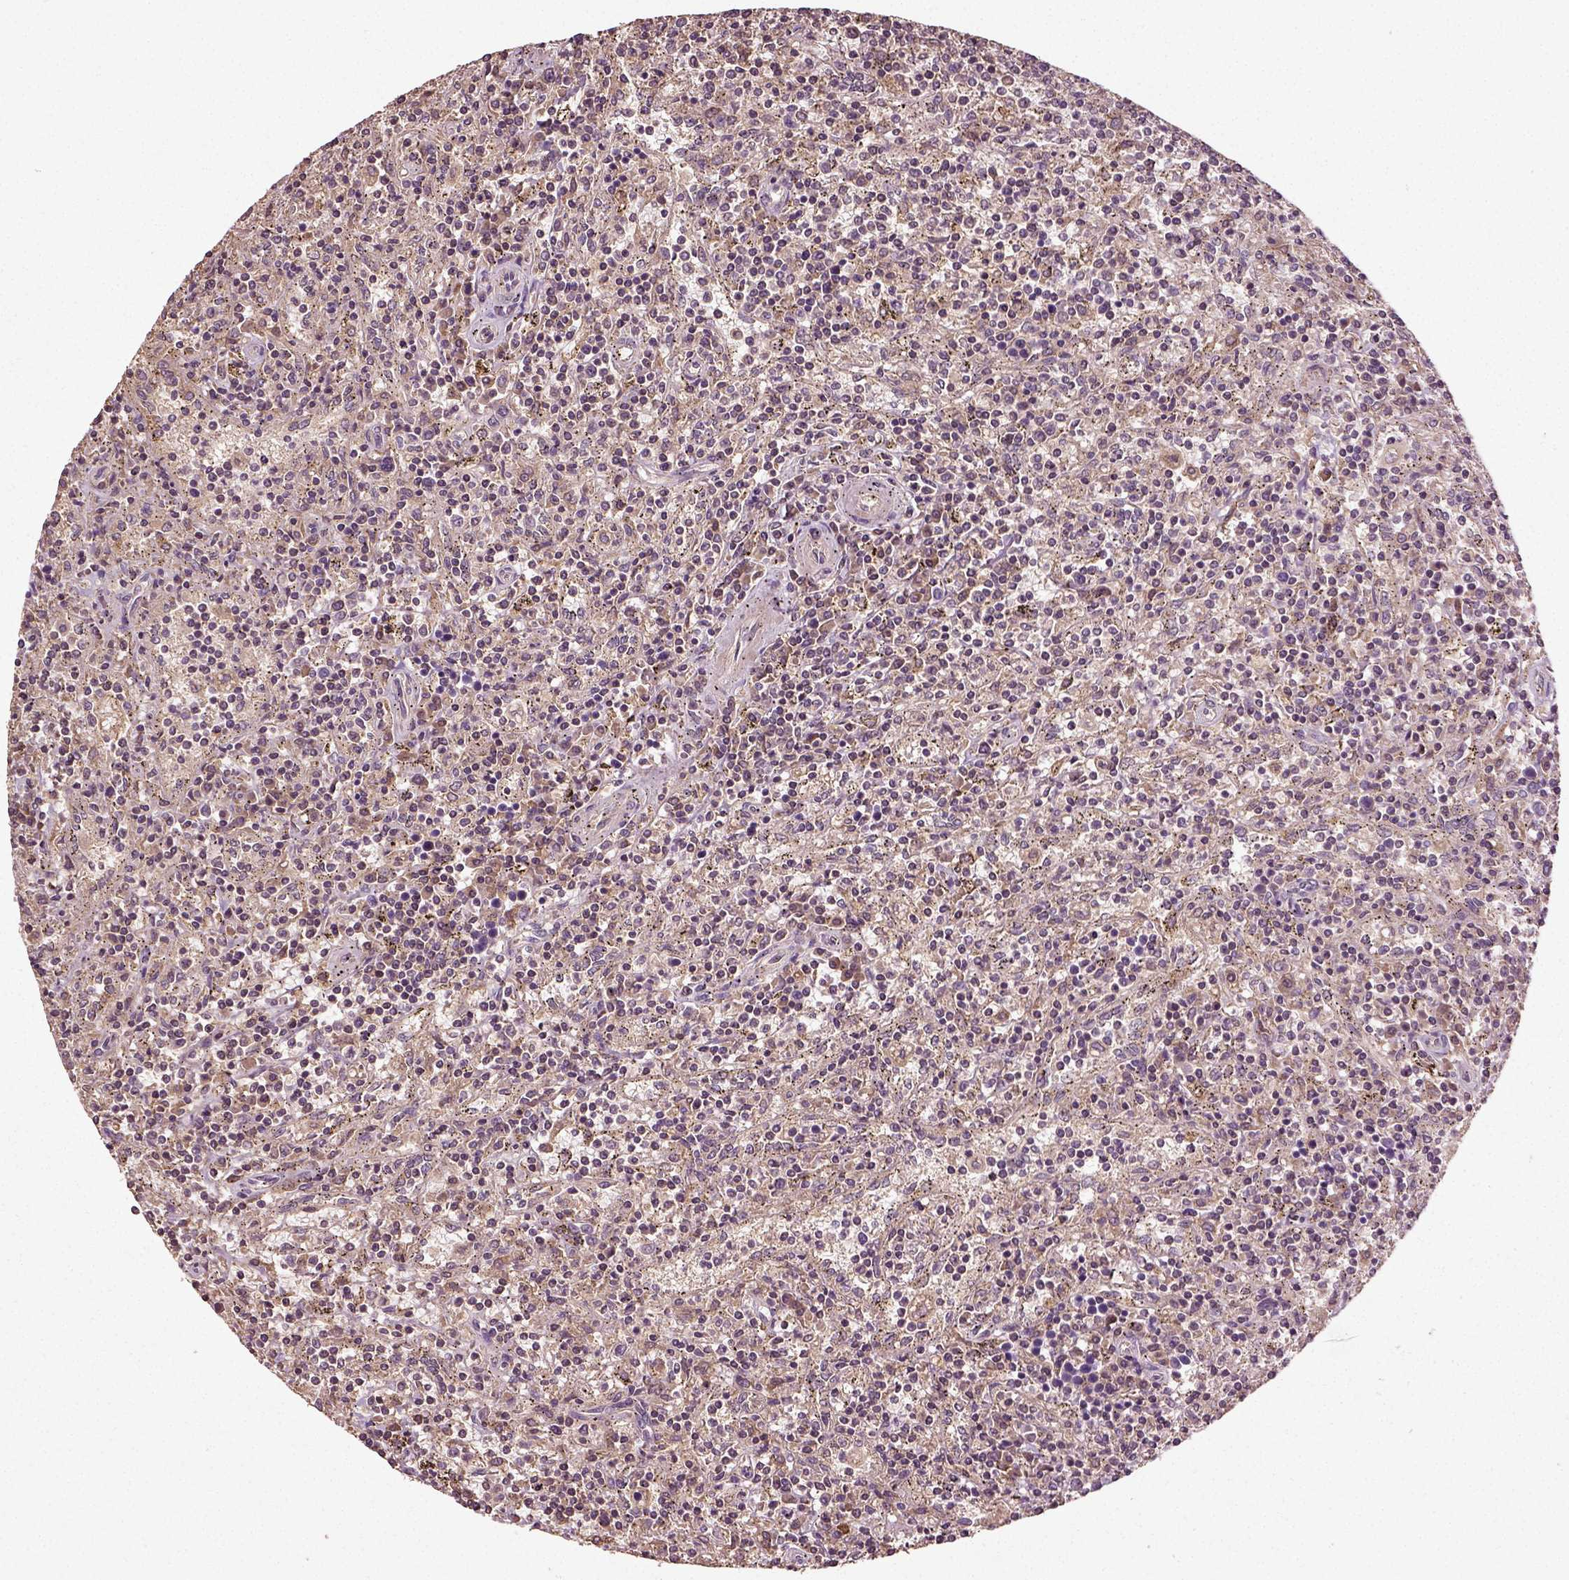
{"staining": {"intensity": "negative", "quantity": "none", "location": "none"}, "tissue": "lymphoma", "cell_type": "Tumor cells", "image_type": "cancer", "snomed": [{"axis": "morphology", "description": "Malignant lymphoma, non-Hodgkin's type, Low grade"}, {"axis": "topography", "description": "Spleen"}], "caption": "Image shows no significant protein staining in tumor cells of malignant lymphoma, non-Hodgkin's type (low-grade).", "gene": "ERV3-1", "patient": {"sex": "male", "age": 62}}